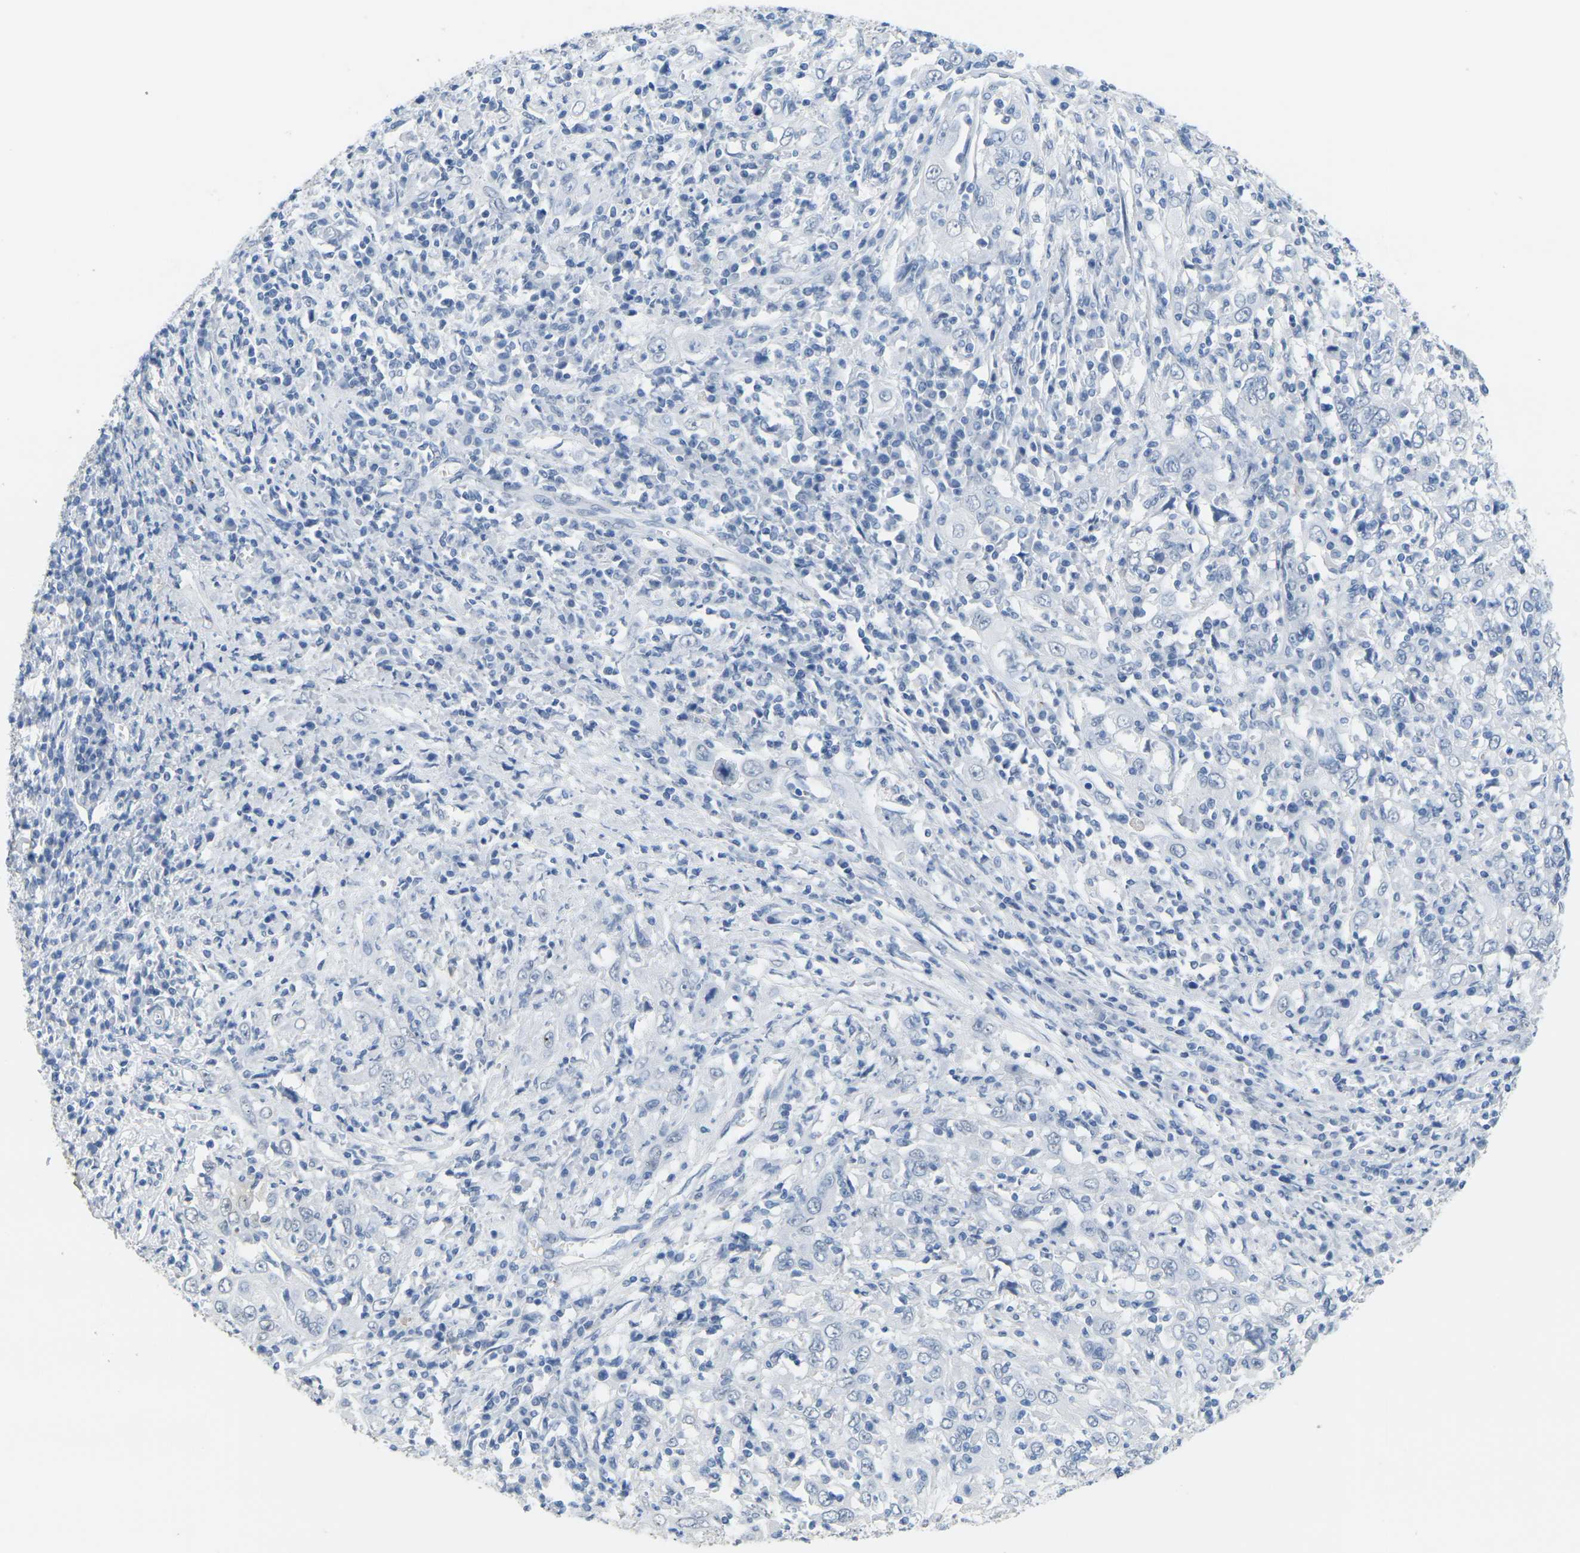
{"staining": {"intensity": "negative", "quantity": "none", "location": "none"}, "tissue": "cervical cancer", "cell_type": "Tumor cells", "image_type": "cancer", "snomed": [{"axis": "morphology", "description": "Squamous cell carcinoma, NOS"}, {"axis": "topography", "description": "Cervix"}], "caption": "An IHC micrograph of cervical cancer is shown. There is no staining in tumor cells of cervical cancer.", "gene": "CTAG1A", "patient": {"sex": "female", "age": 46}}